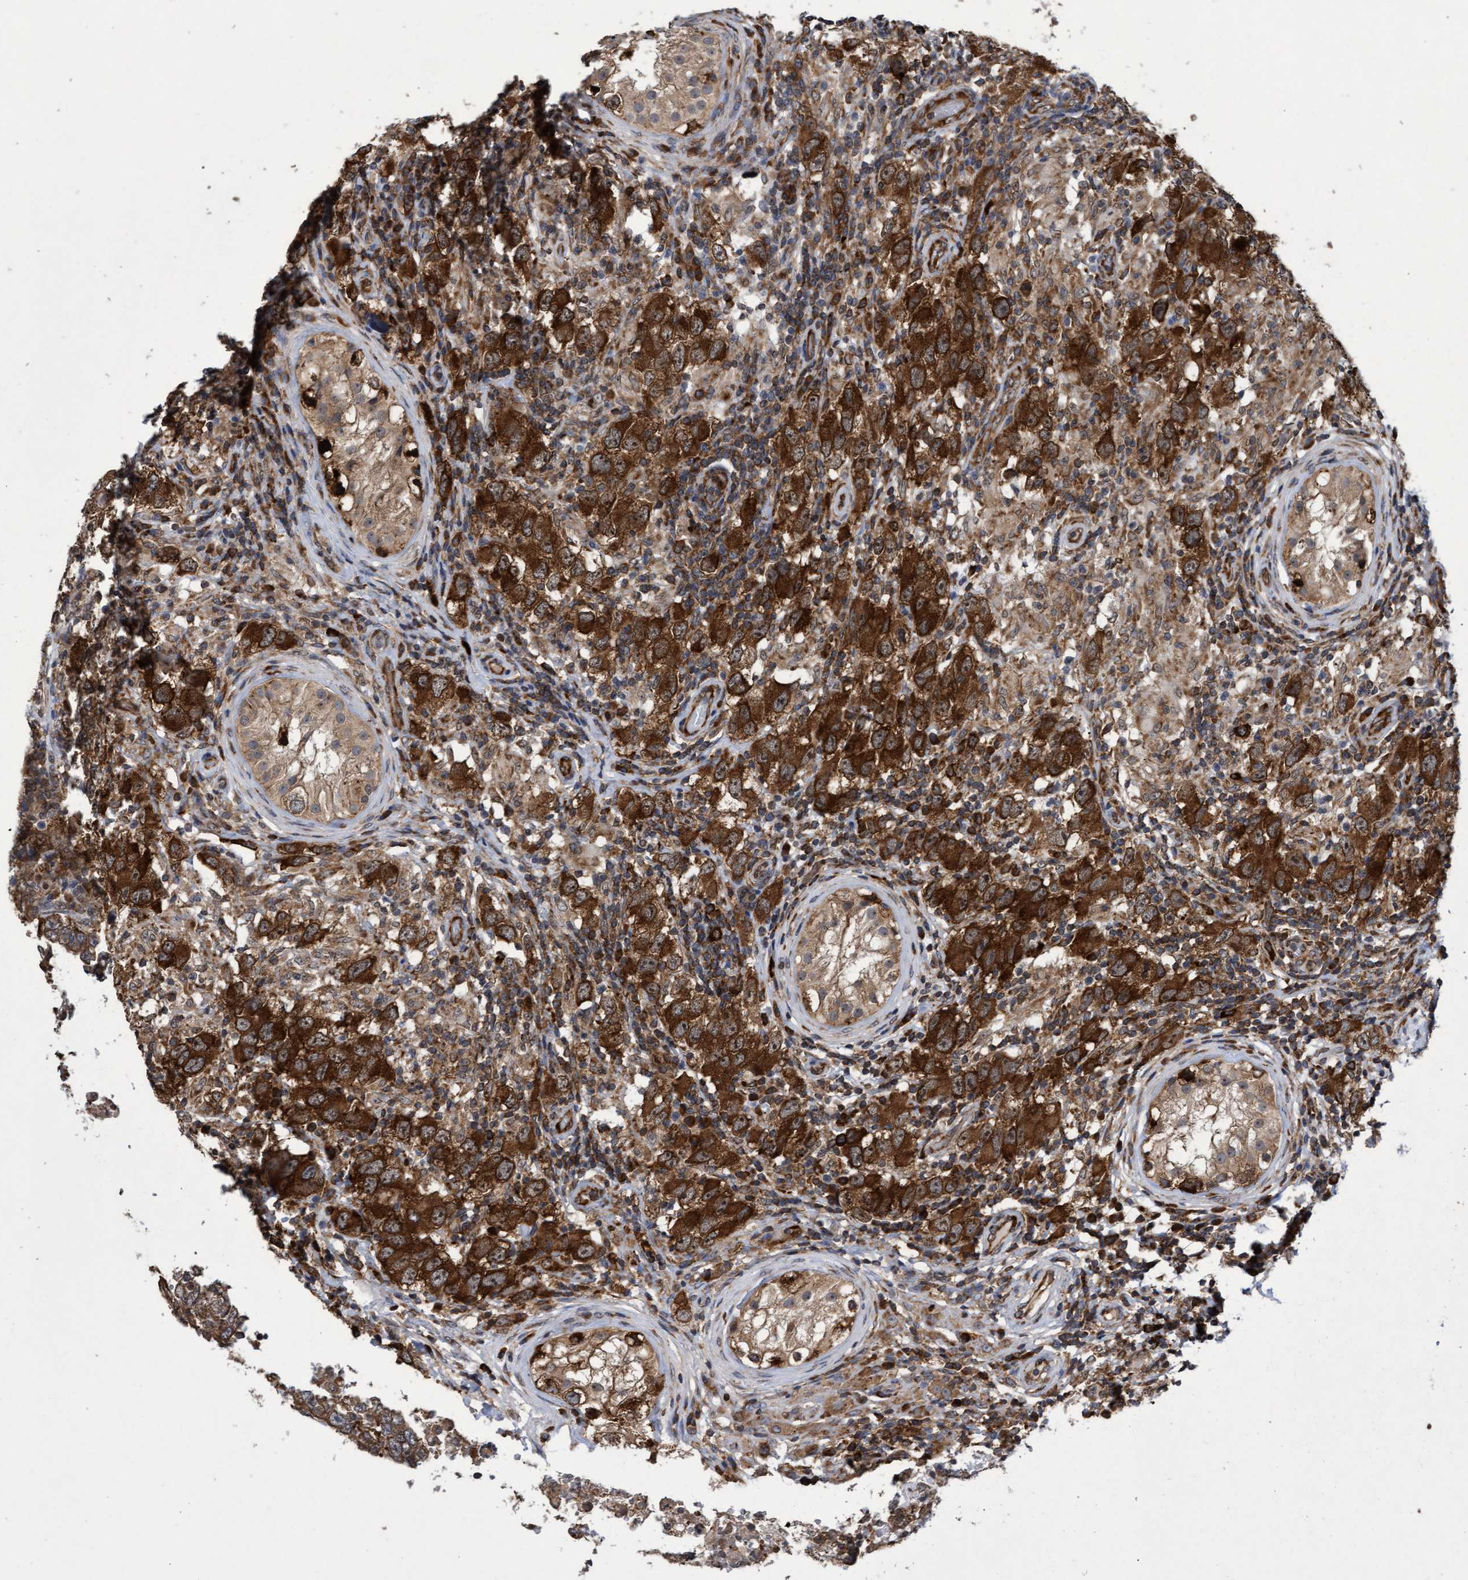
{"staining": {"intensity": "strong", "quantity": ">75%", "location": "cytoplasmic/membranous"}, "tissue": "testis cancer", "cell_type": "Tumor cells", "image_type": "cancer", "snomed": [{"axis": "morphology", "description": "Carcinoma, Embryonal, NOS"}, {"axis": "topography", "description": "Testis"}], "caption": "Approximately >75% of tumor cells in human testis cancer (embryonal carcinoma) exhibit strong cytoplasmic/membranous protein positivity as visualized by brown immunohistochemical staining.", "gene": "ABCF2", "patient": {"sex": "male", "age": 21}}